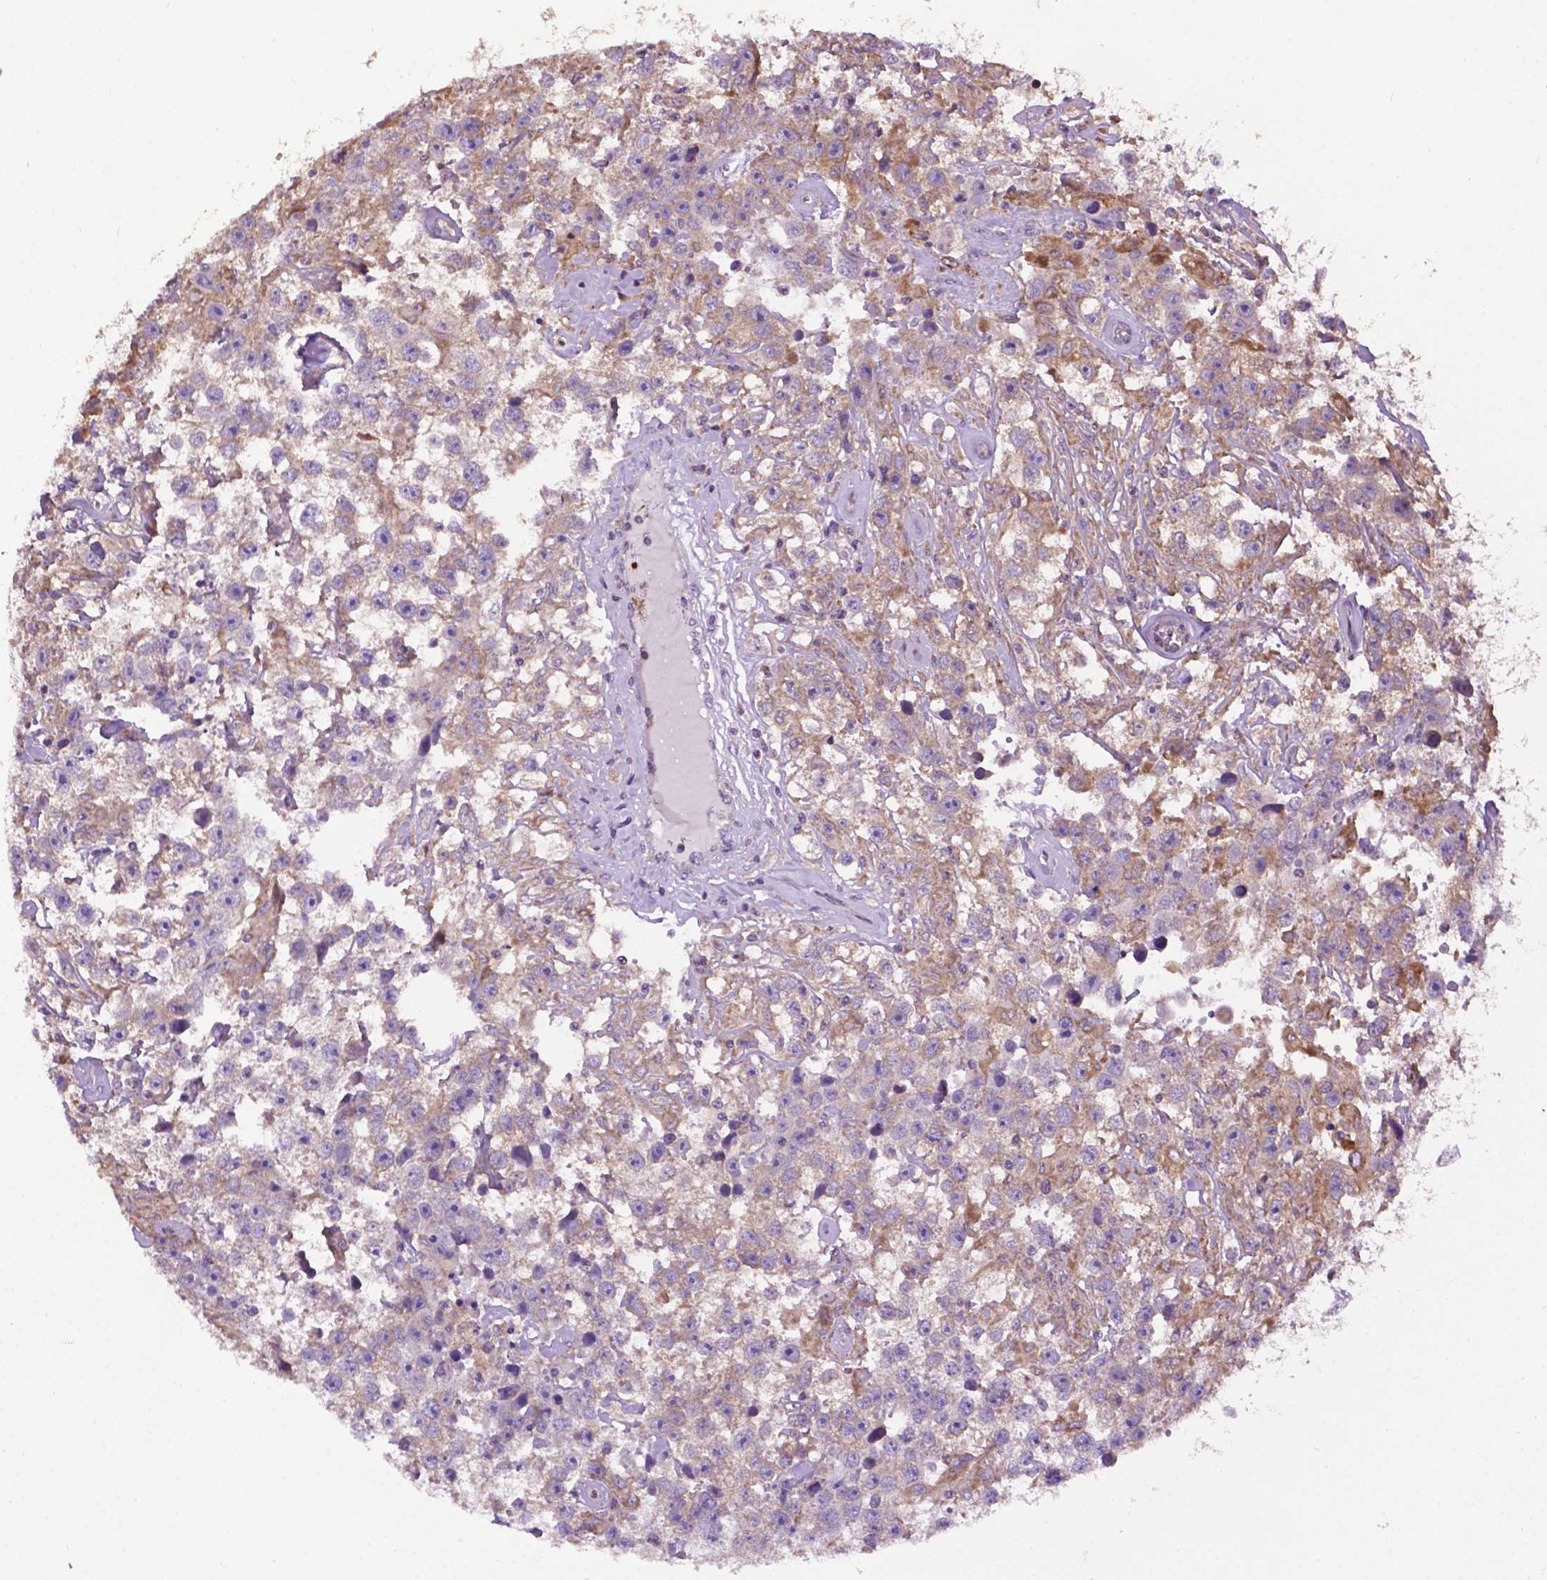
{"staining": {"intensity": "moderate", "quantity": "<25%", "location": "cytoplasmic/membranous"}, "tissue": "testis cancer", "cell_type": "Tumor cells", "image_type": "cancer", "snomed": [{"axis": "morphology", "description": "Seminoma, NOS"}, {"axis": "topography", "description": "Testis"}], "caption": "About <25% of tumor cells in testis cancer show moderate cytoplasmic/membranous protein staining as visualized by brown immunohistochemical staining.", "gene": "SPNS2", "patient": {"sex": "male", "age": 43}}